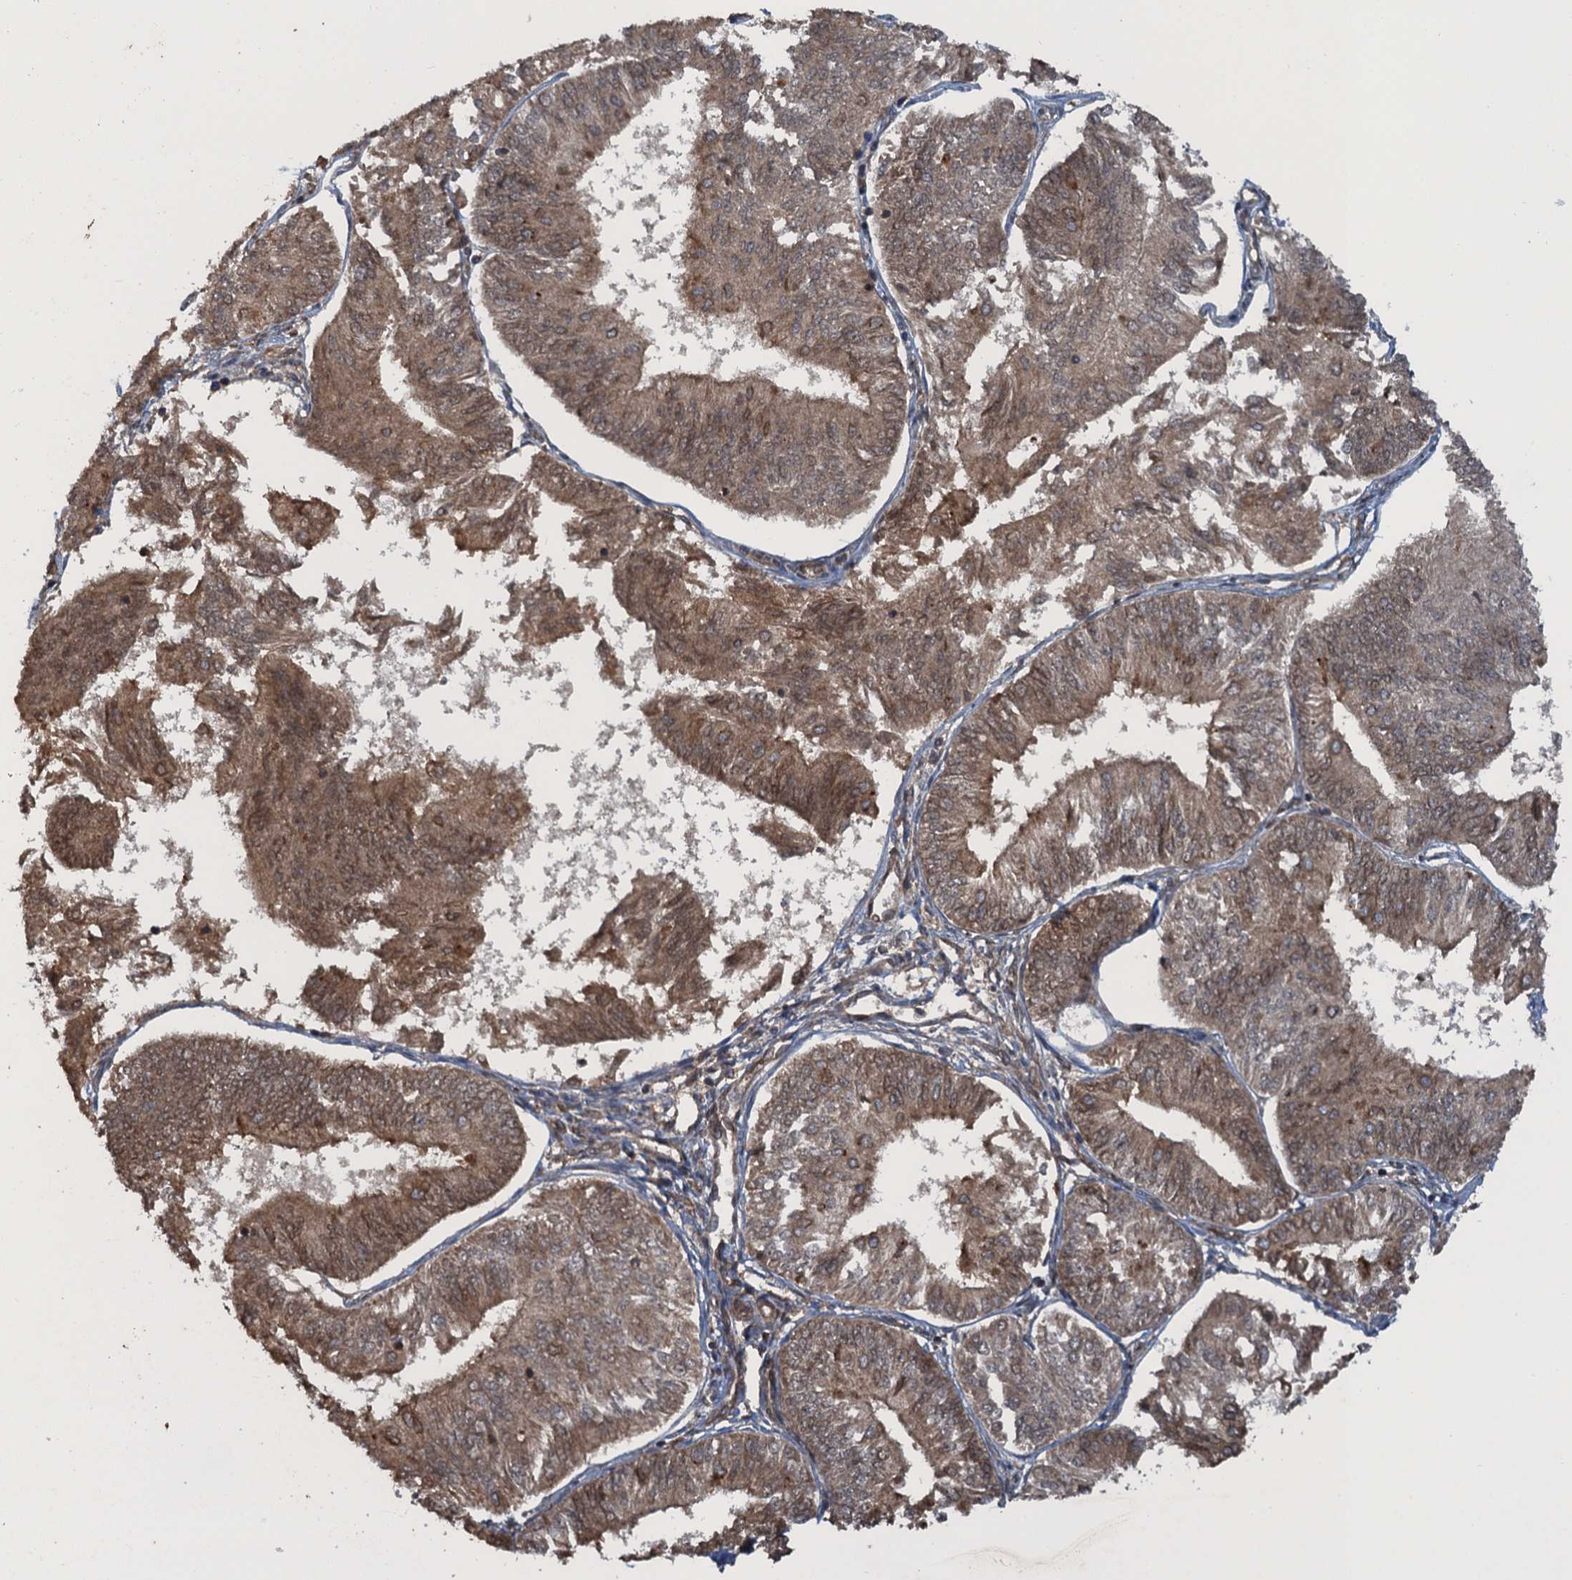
{"staining": {"intensity": "moderate", "quantity": ">75%", "location": "cytoplasmic/membranous"}, "tissue": "endometrial cancer", "cell_type": "Tumor cells", "image_type": "cancer", "snomed": [{"axis": "morphology", "description": "Adenocarcinoma, NOS"}, {"axis": "topography", "description": "Endometrium"}], "caption": "Immunohistochemical staining of human endometrial cancer exhibits medium levels of moderate cytoplasmic/membranous staining in about >75% of tumor cells.", "gene": "GLE1", "patient": {"sex": "female", "age": 58}}